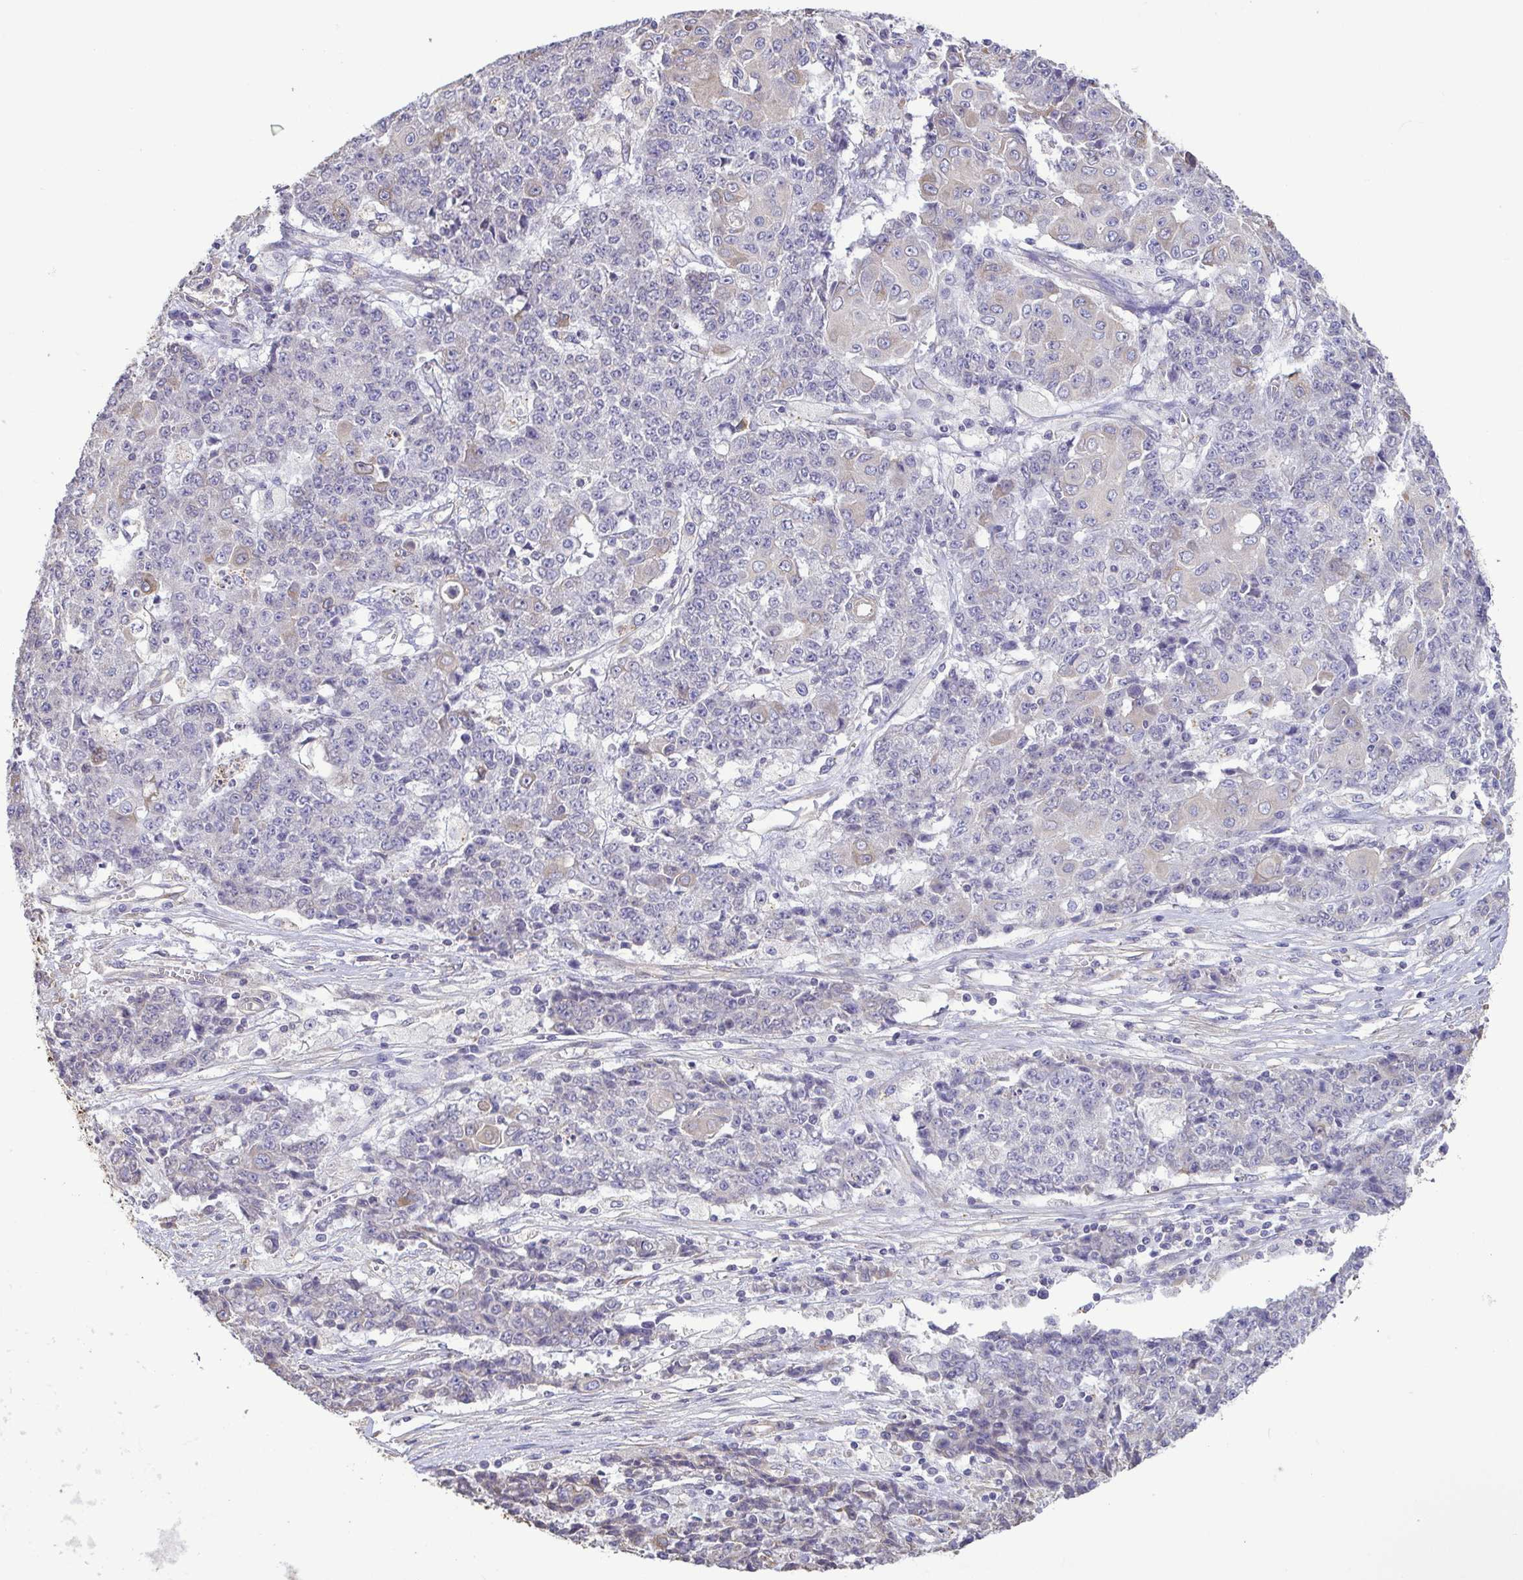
{"staining": {"intensity": "negative", "quantity": "none", "location": "none"}, "tissue": "ovarian cancer", "cell_type": "Tumor cells", "image_type": "cancer", "snomed": [{"axis": "morphology", "description": "Carcinoma, endometroid"}, {"axis": "topography", "description": "Ovary"}], "caption": "Immunohistochemistry histopathology image of endometroid carcinoma (ovarian) stained for a protein (brown), which displays no expression in tumor cells.", "gene": "MYL10", "patient": {"sex": "female", "age": 42}}